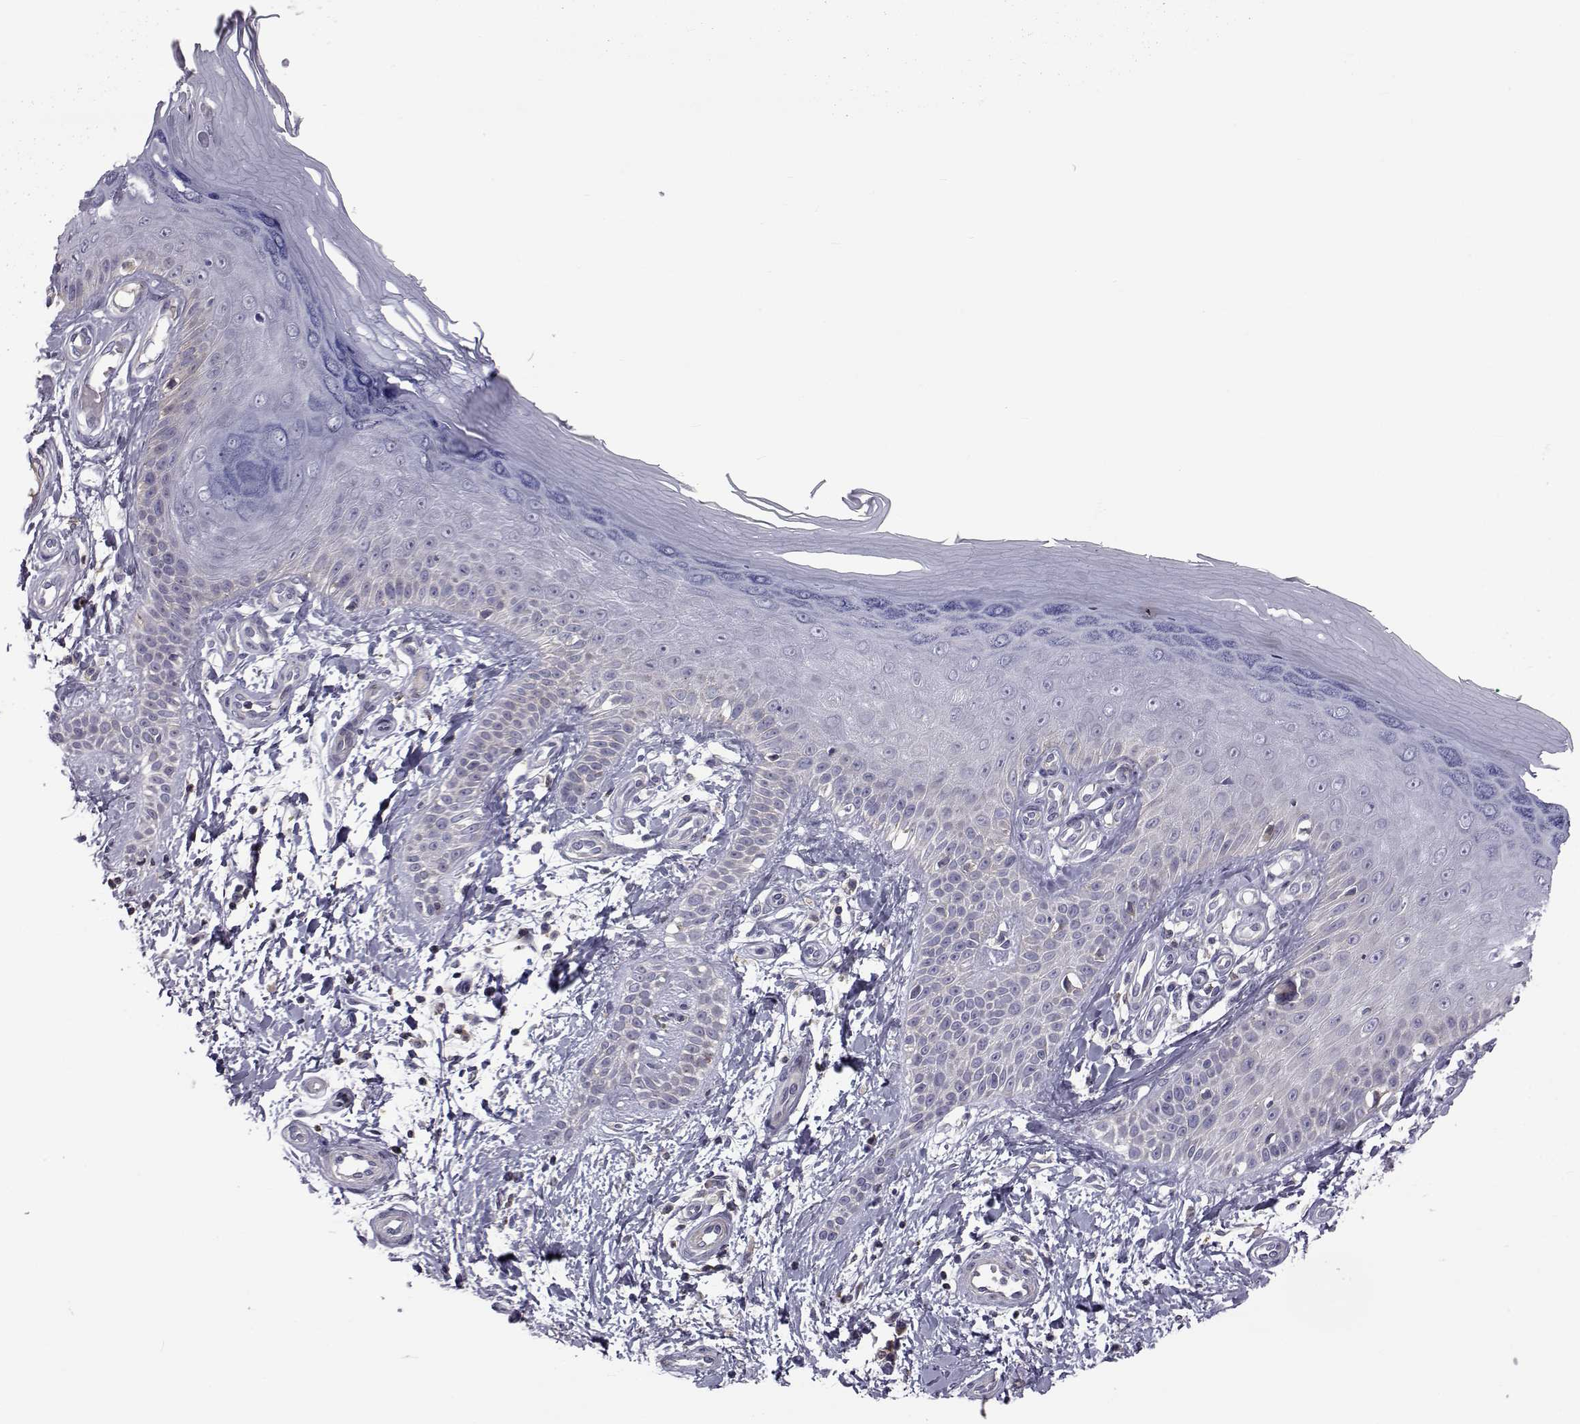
{"staining": {"intensity": "negative", "quantity": "none", "location": "none"}, "tissue": "skin", "cell_type": "Fibroblasts", "image_type": "normal", "snomed": [{"axis": "morphology", "description": "Normal tissue, NOS"}, {"axis": "morphology", "description": "Inflammation, NOS"}, {"axis": "morphology", "description": "Fibrosis, NOS"}, {"axis": "topography", "description": "Skin"}], "caption": "The IHC histopathology image has no significant staining in fibroblasts of skin. The staining is performed using DAB brown chromogen with nuclei counter-stained in using hematoxylin.", "gene": "LRRC27", "patient": {"sex": "male", "age": 71}}